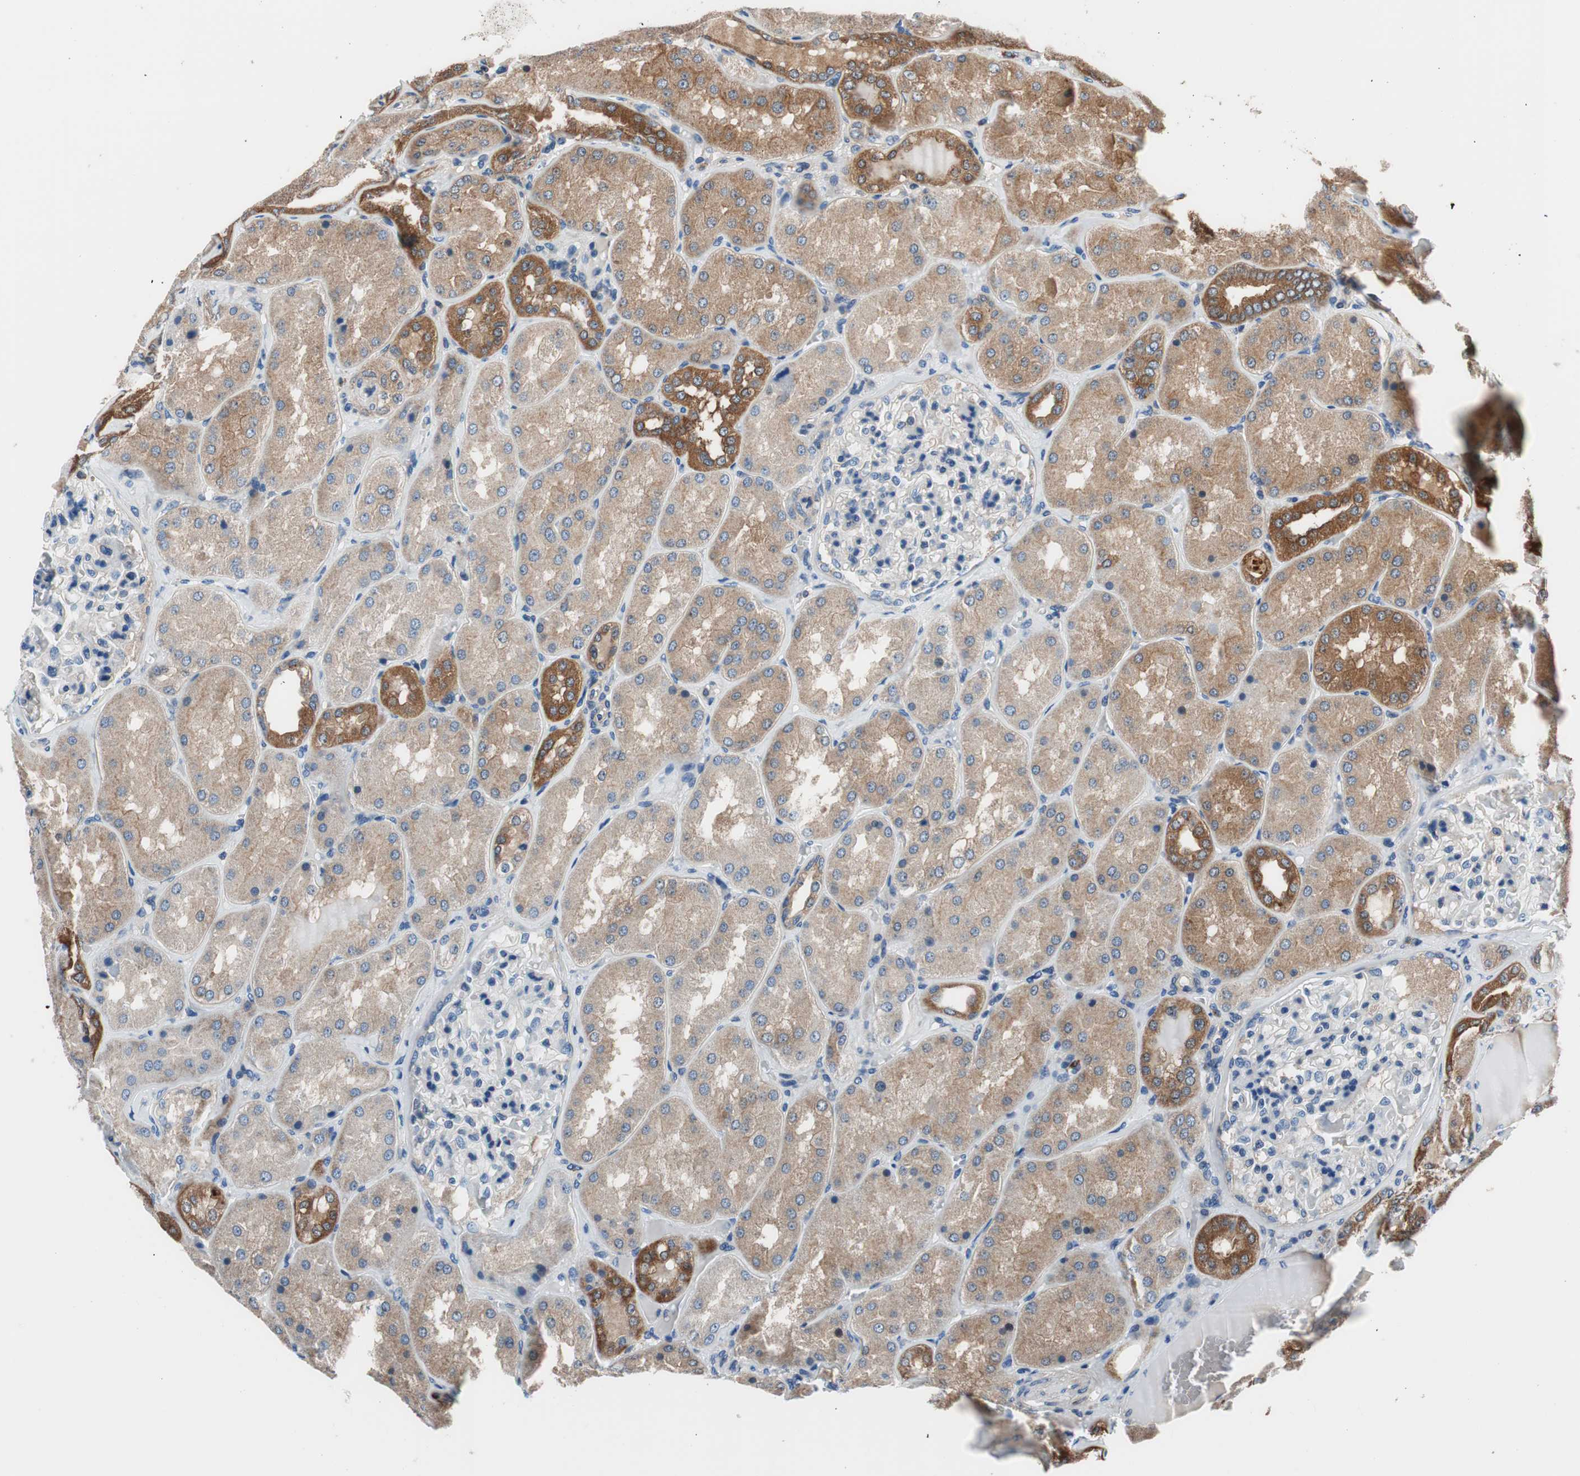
{"staining": {"intensity": "negative", "quantity": "none", "location": "none"}, "tissue": "kidney", "cell_type": "Cells in glomeruli", "image_type": "normal", "snomed": [{"axis": "morphology", "description": "Normal tissue, NOS"}, {"axis": "topography", "description": "Kidney"}], "caption": "Protein analysis of unremarkable kidney displays no significant positivity in cells in glomeruli.", "gene": "PRDX2", "patient": {"sex": "female", "age": 56}}